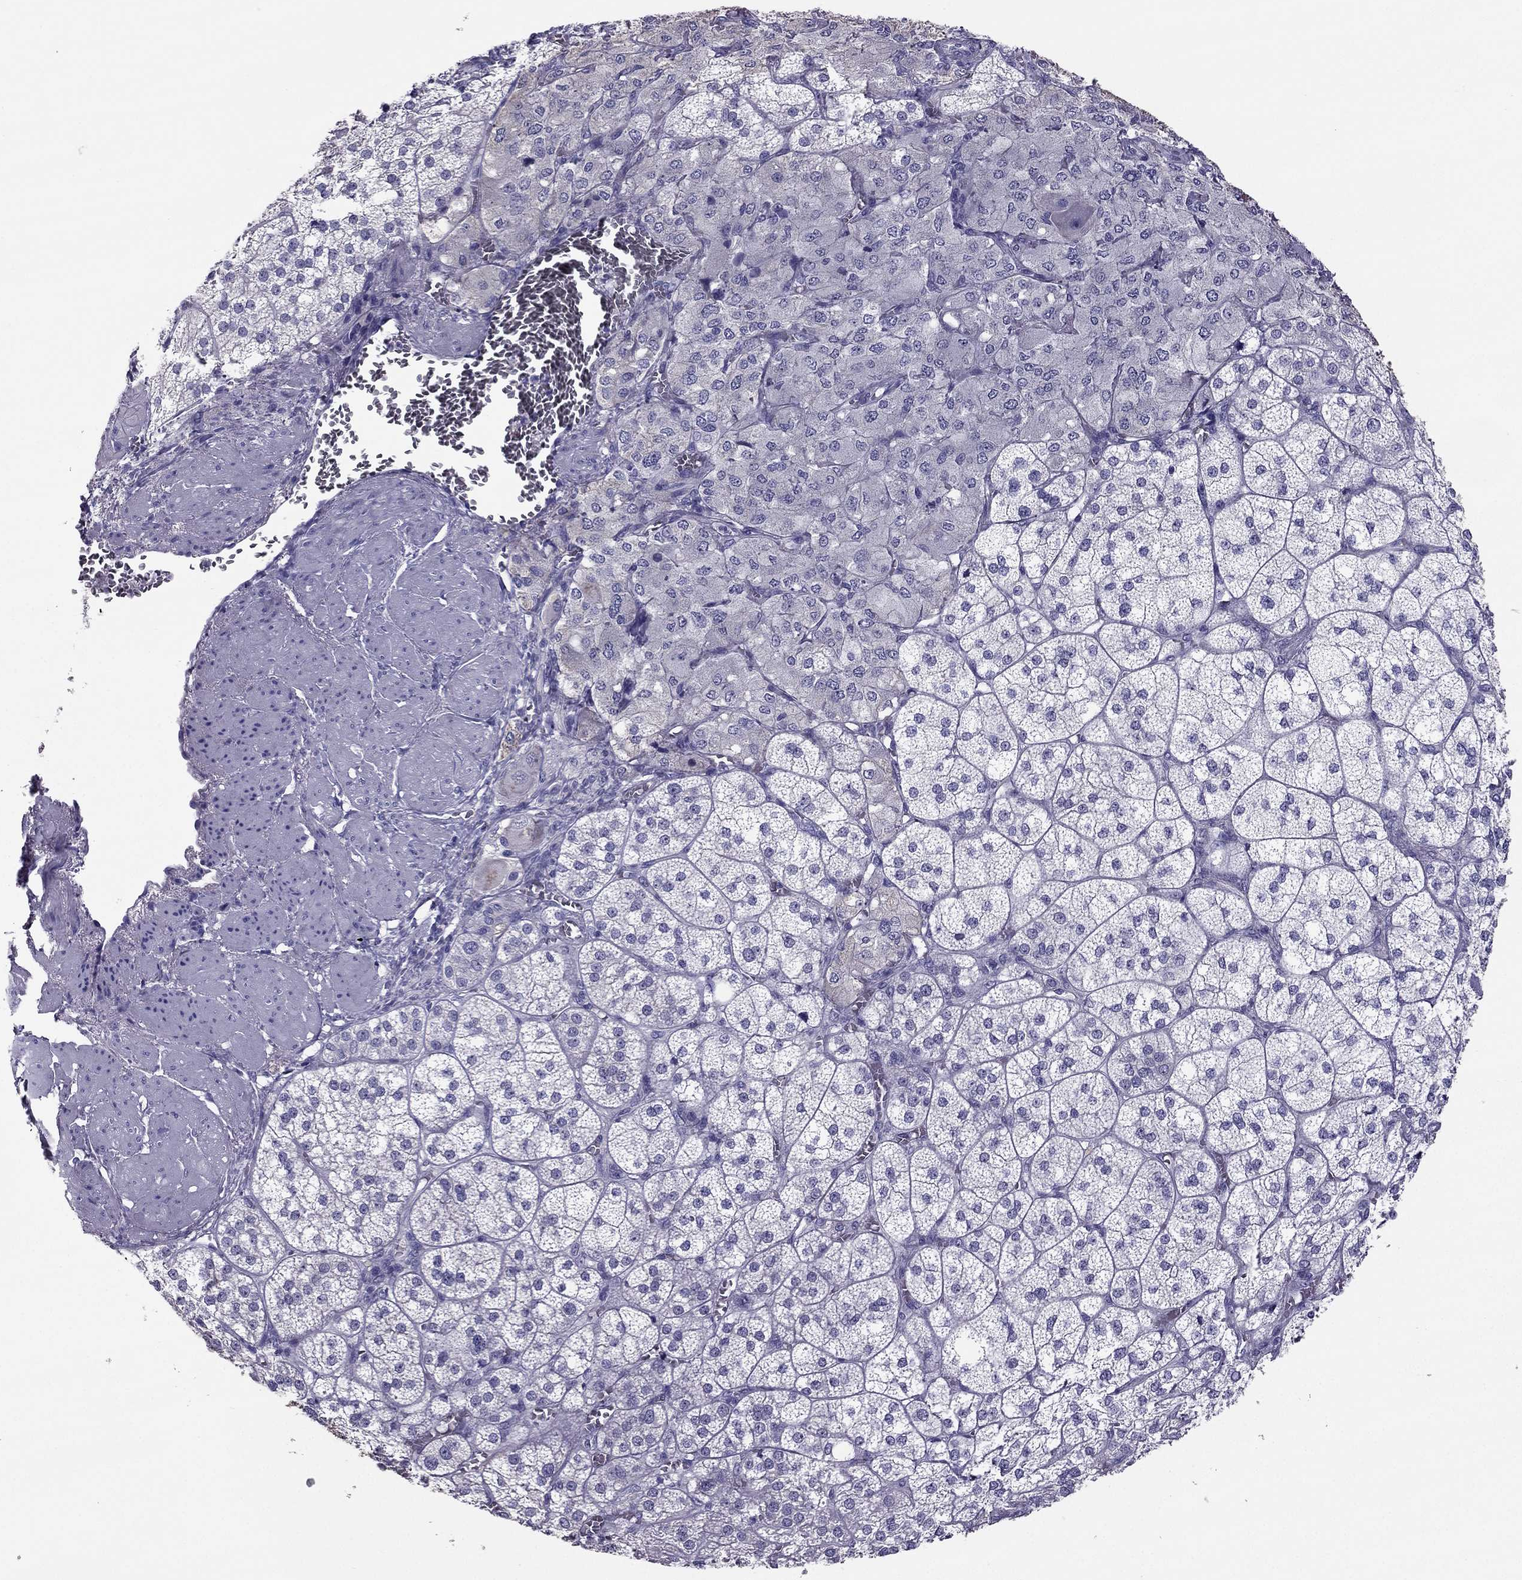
{"staining": {"intensity": "negative", "quantity": "none", "location": "none"}, "tissue": "adrenal gland", "cell_type": "Glandular cells", "image_type": "normal", "snomed": [{"axis": "morphology", "description": "Normal tissue, NOS"}, {"axis": "topography", "description": "Adrenal gland"}], "caption": "DAB (3,3'-diaminobenzidine) immunohistochemical staining of unremarkable human adrenal gland displays no significant staining in glandular cells. (DAB (3,3'-diaminobenzidine) immunohistochemistry with hematoxylin counter stain).", "gene": "PDE6A", "patient": {"sex": "female", "age": 60}}